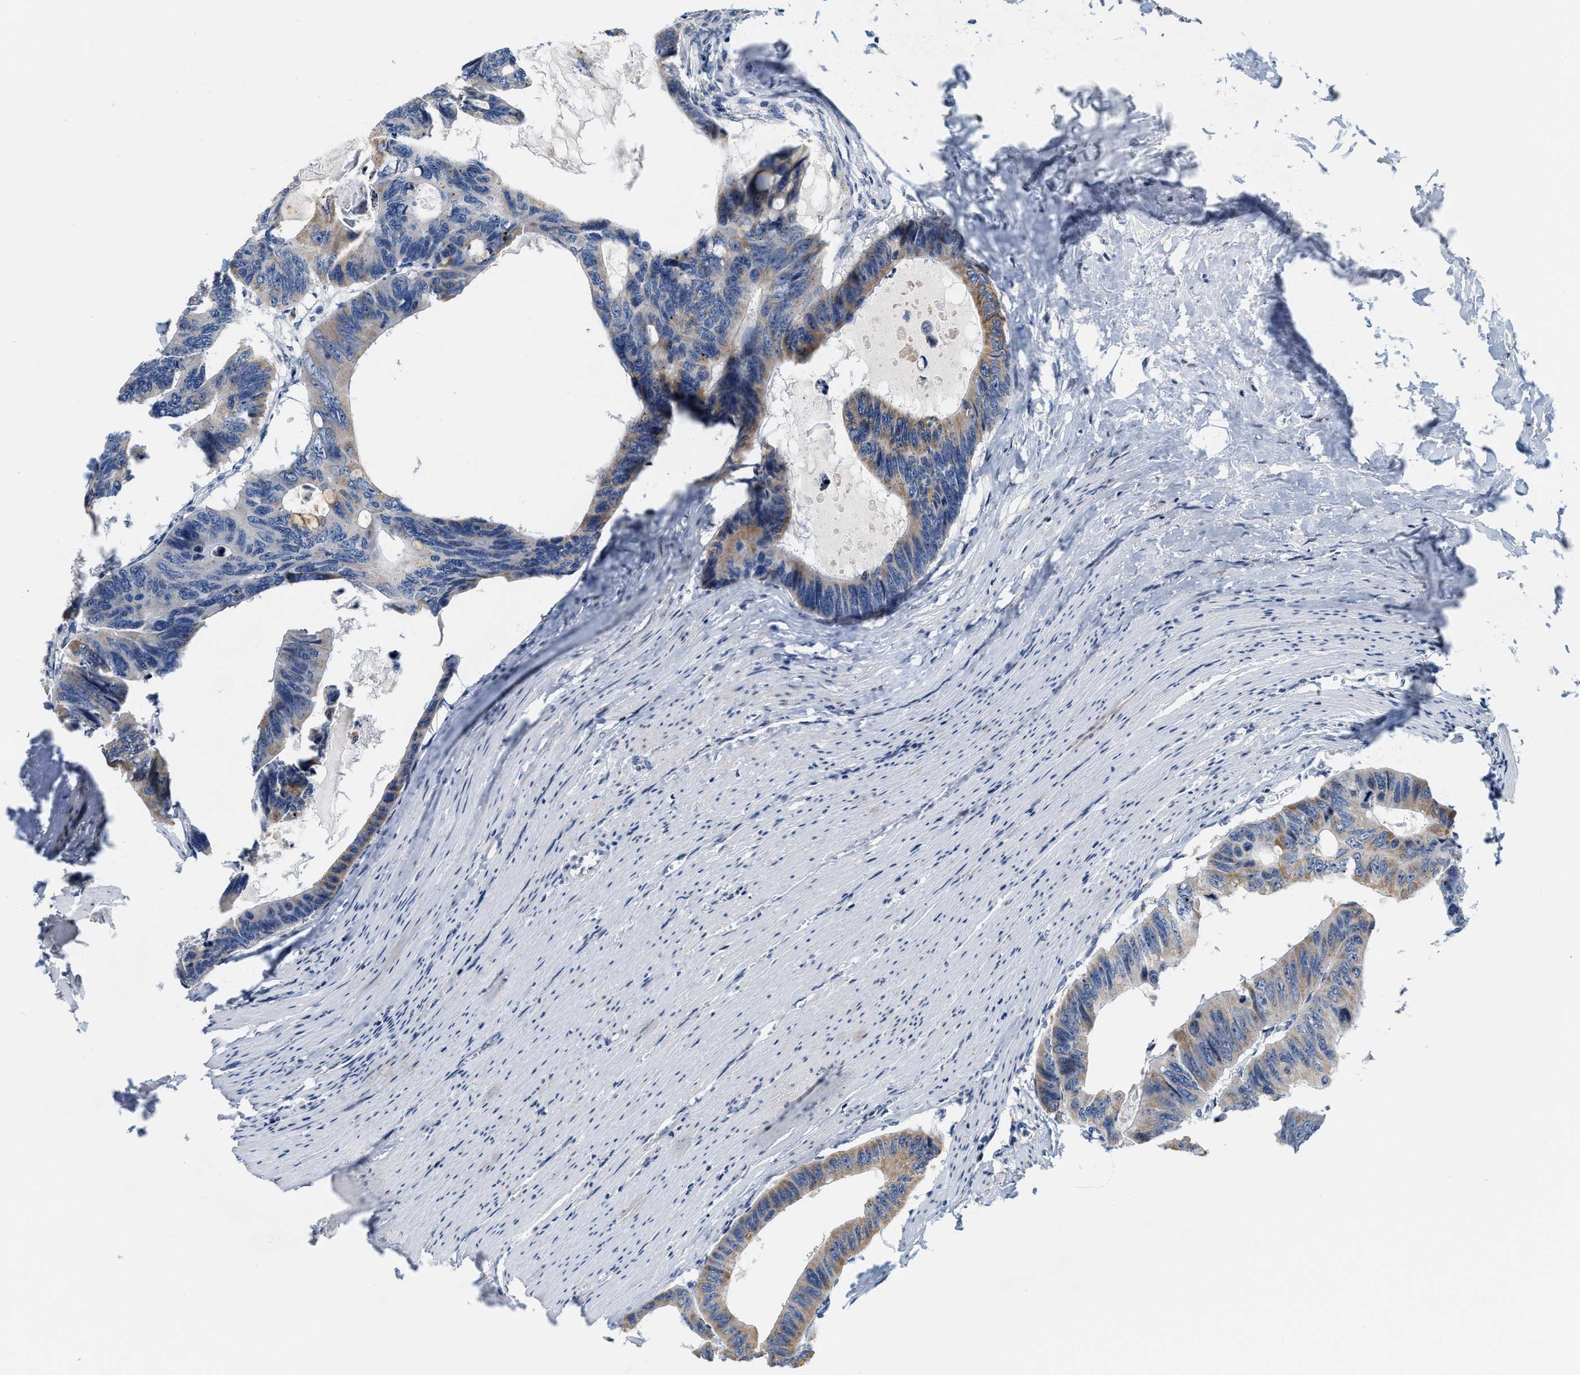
{"staining": {"intensity": "moderate", "quantity": "25%-75%", "location": "cytoplasmic/membranous"}, "tissue": "colorectal cancer", "cell_type": "Tumor cells", "image_type": "cancer", "snomed": [{"axis": "morphology", "description": "Adenocarcinoma, NOS"}, {"axis": "topography", "description": "Colon"}], "caption": "Approximately 25%-75% of tumor cells in colorectal cancer (adenocarcinoma) reveal moderate cytoplasmic/membranous protein expression as visualized by brown immunohistochemical staining.", "gene": "PDZD2", "patient": {"sex": "female", "age": 55}}